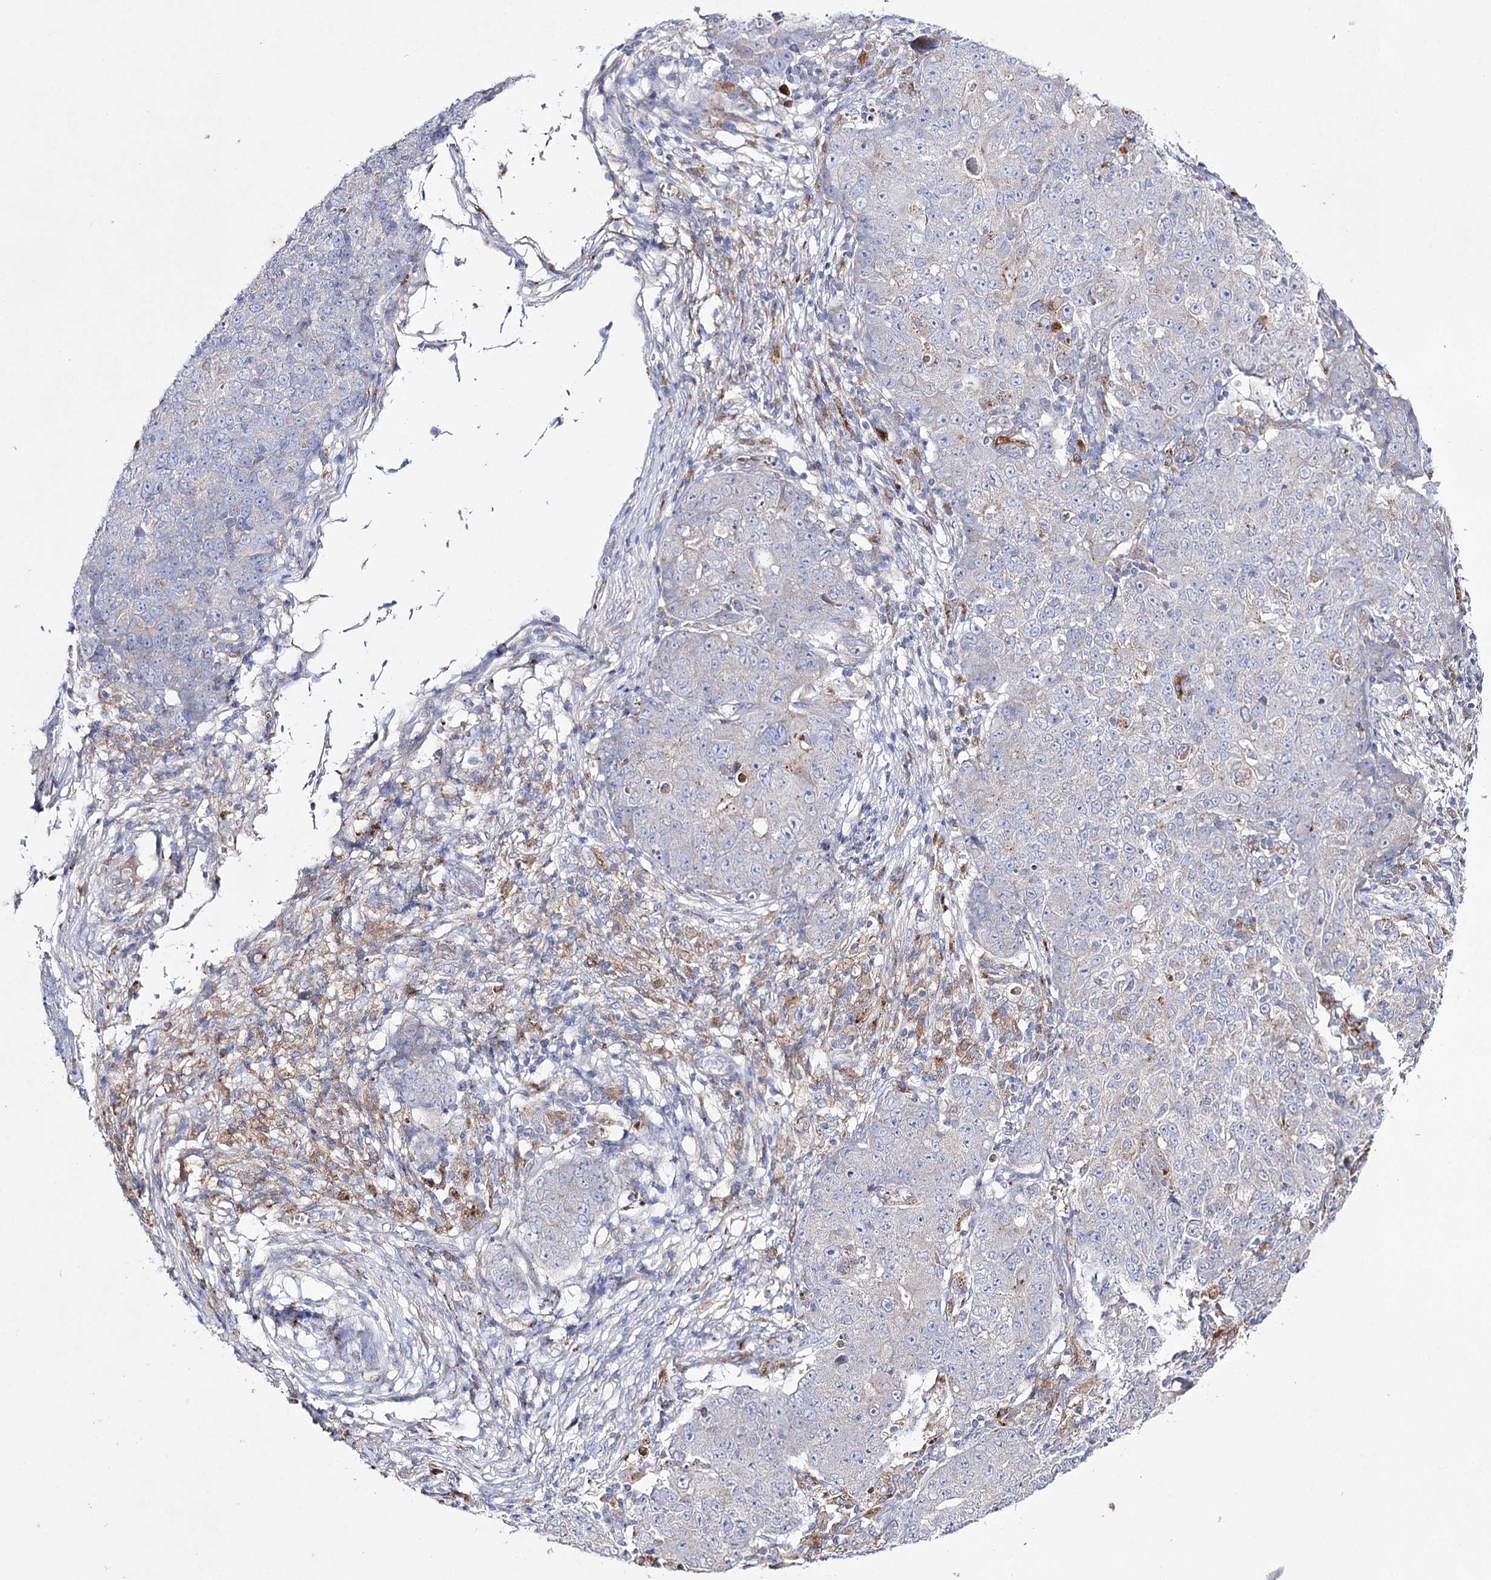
{"staining": {"intensity": "negative", "quantity": "none", "location": "none"}, "tissue": "ovarian cancer", "cell_type": "Tumor cells", "image_type": "cancer", "snomed": [{"axis": "morphology", "description": "Carcinoma, endometroid"}, {"axis": "topography", "description": "Ovary"}], "caption": "A photomicrograph of ovarian cancer stained for a protein displays no brown staining in tumor cells.", "gene": "NAGLU", "patient": {"sex": "female", "age": 42}}